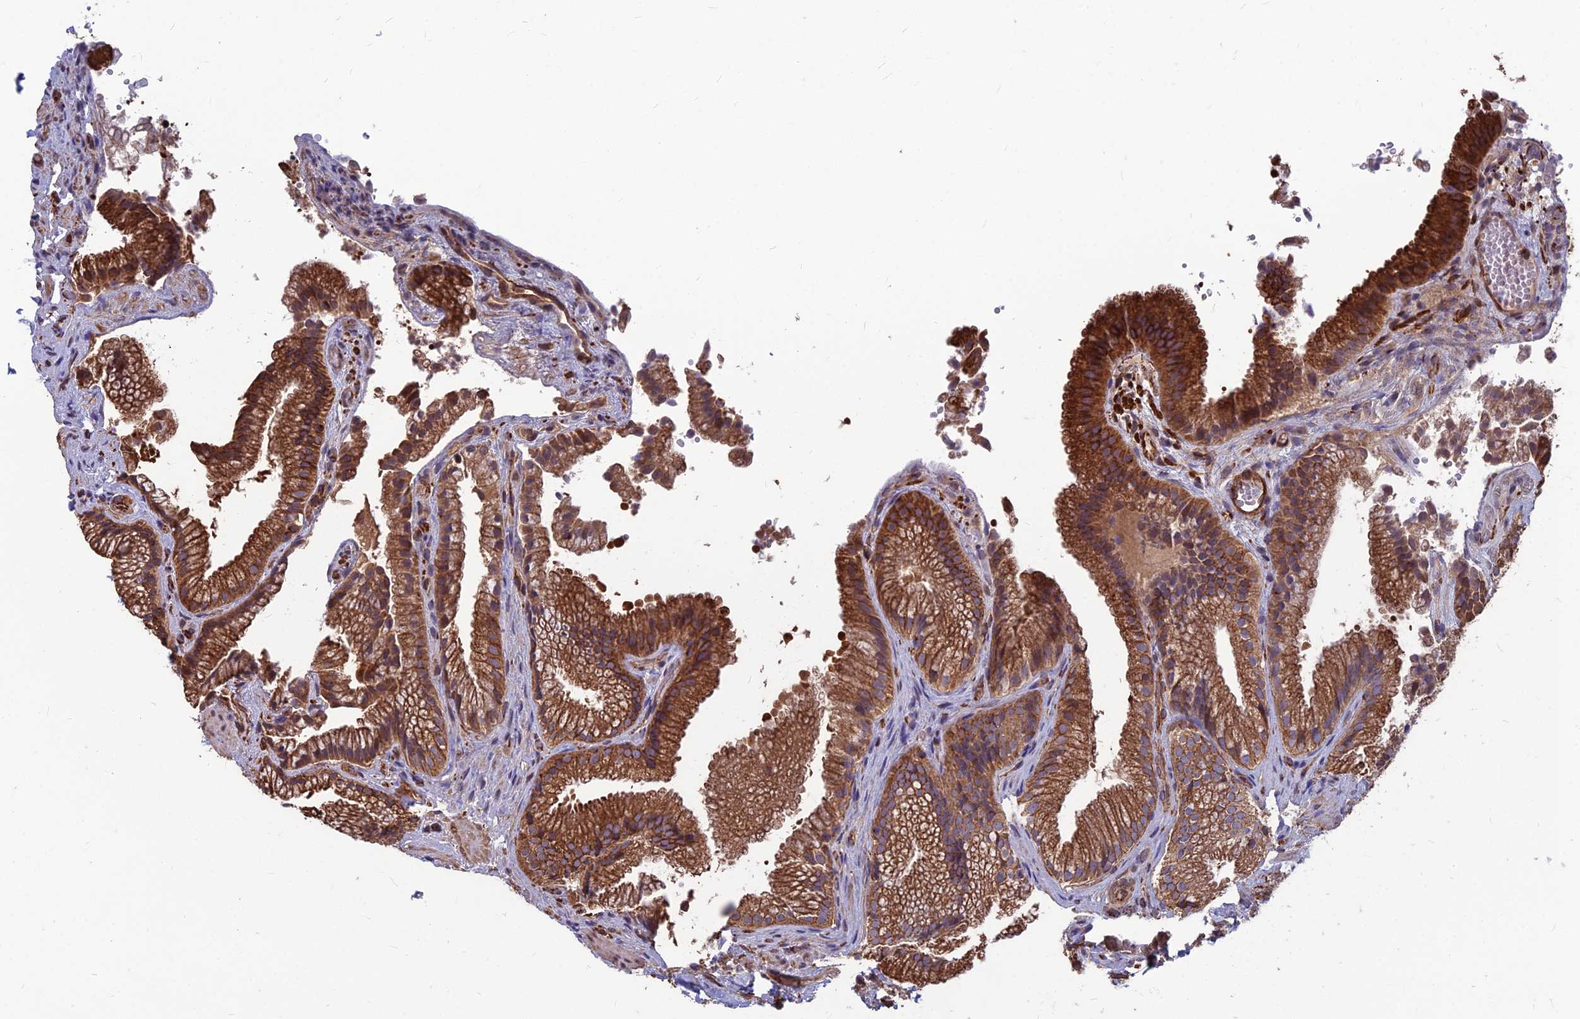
{"staining": {"intensity": "strong", "quantity": ">75%", "location": "cytoplasmic/membranous"}, "tissue": "gallbladder", "cell_type": "Glandular cells", "image_type": "normal", "snomed": [{"axis": "morphology", "description": "Normal tissue, NOS"}, {"axis": "morphology", "description": "Inflammation, NOS"}, {"axis": "topography", "description": "Gallbladder"}], "caption": "Protein staining by immunohistochemistry (IHC) reveals strong cytoplasmic/membranous expression in about >75% of glandular cells in normal gallbladder. Using DAB (brown) and hematoxylin (blue) stains, captured at high magnification using brightfield microscopy.", "gene": "LSM6", "patient": {"sex": "male", "age": 51}}